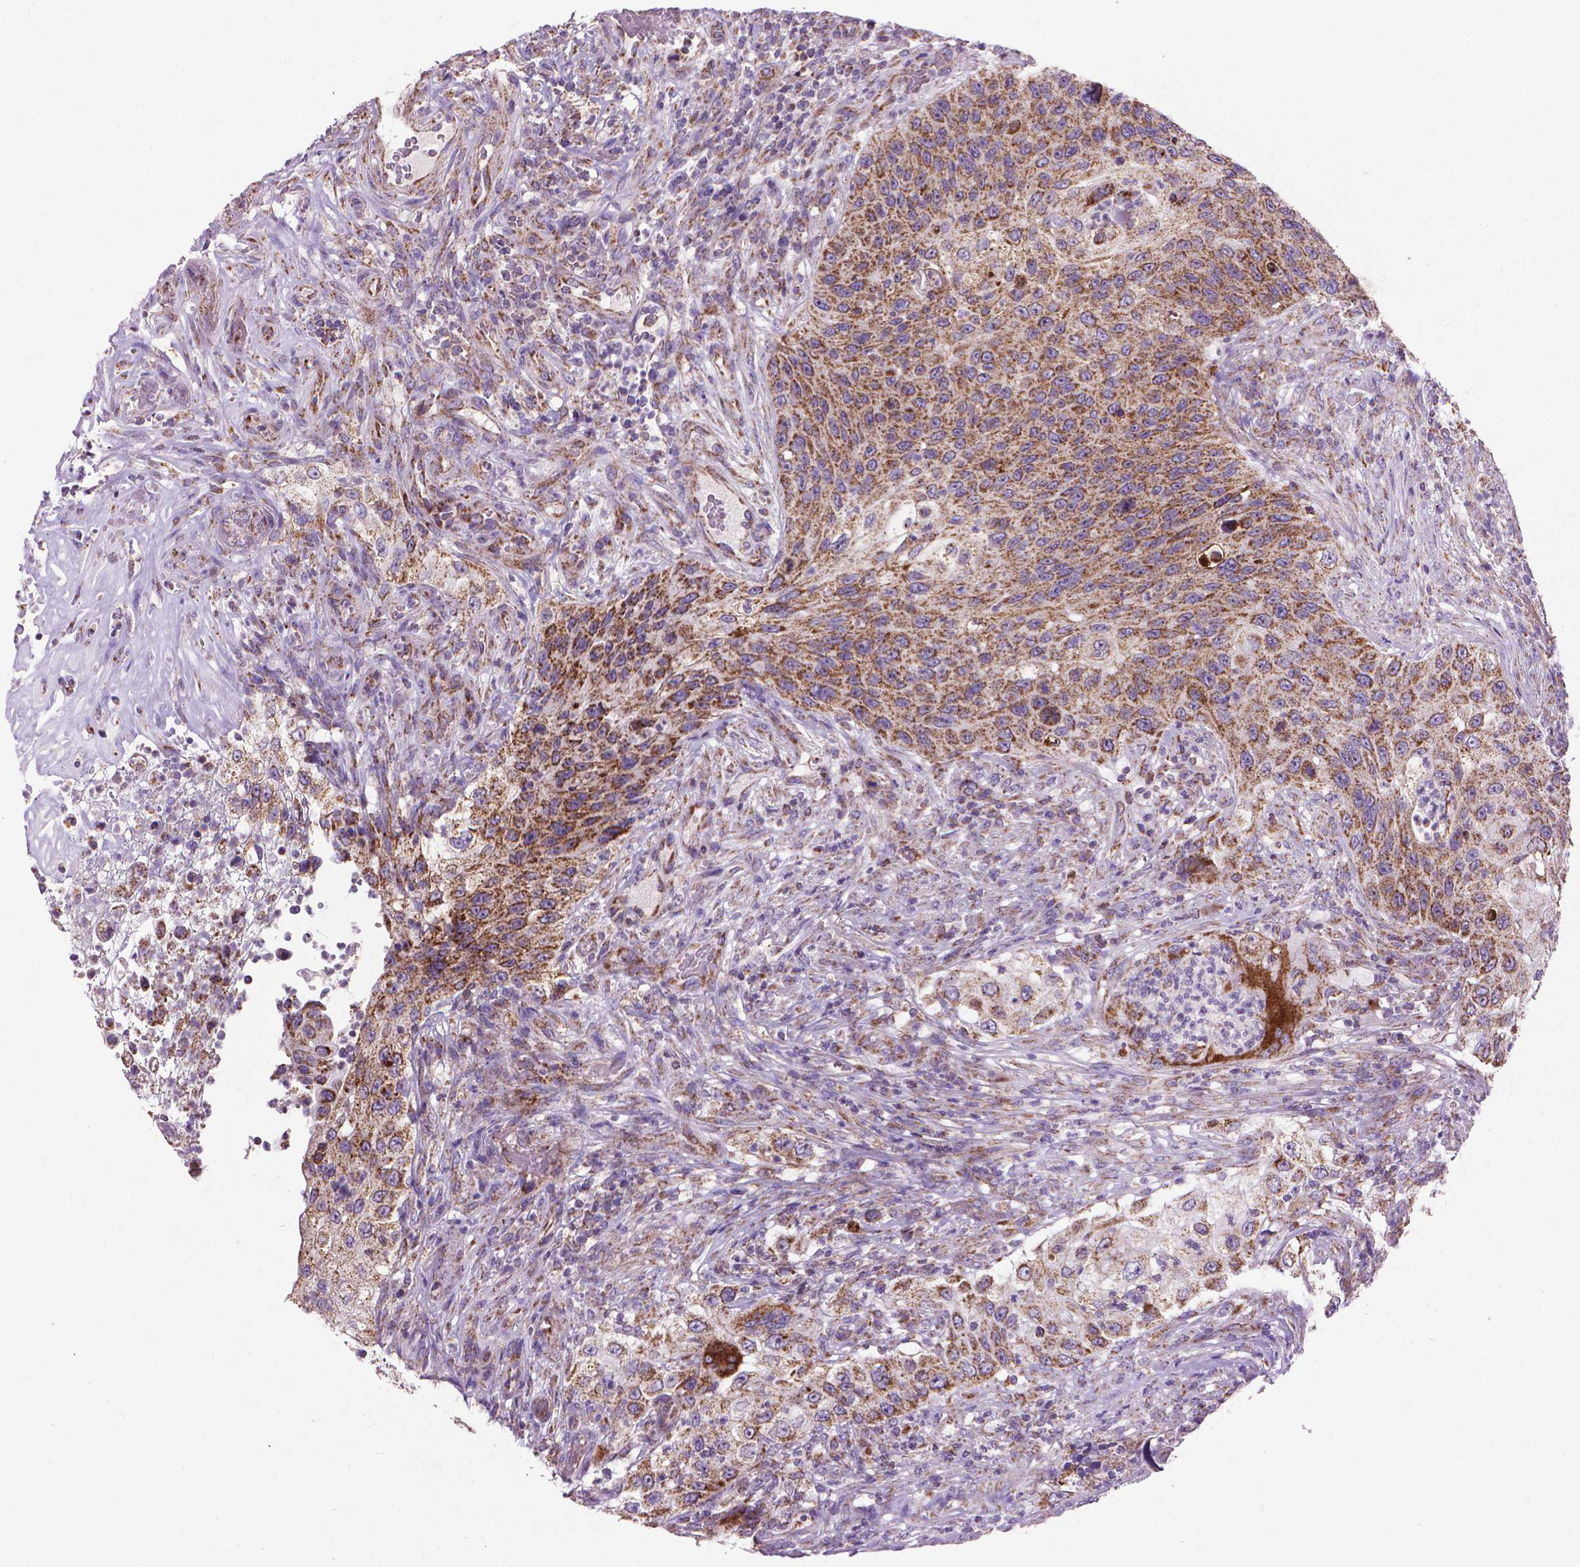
{"staining": {"intensity": "strong", "quantity": ">75%", "location": "cytoplasmic/membranous"}, "tissue": "urothelial cancer", "cell_type": "Tumor cells", "image_type": "cancer", "snomed": [{"axis": "morphology", "description": "Urothelial carcinoma, High grade"}, {"axis": "topography", "description": "Urinary bladder"}], "caption": "The histopathology image shows a brown stain indicating the presence of a protein in the cytoplasmic/membranous of tumor cells in urothelial carcinoma (high-grade).", "gene": "VDAC1", "patient": {"sex": "female", "age": 60}}